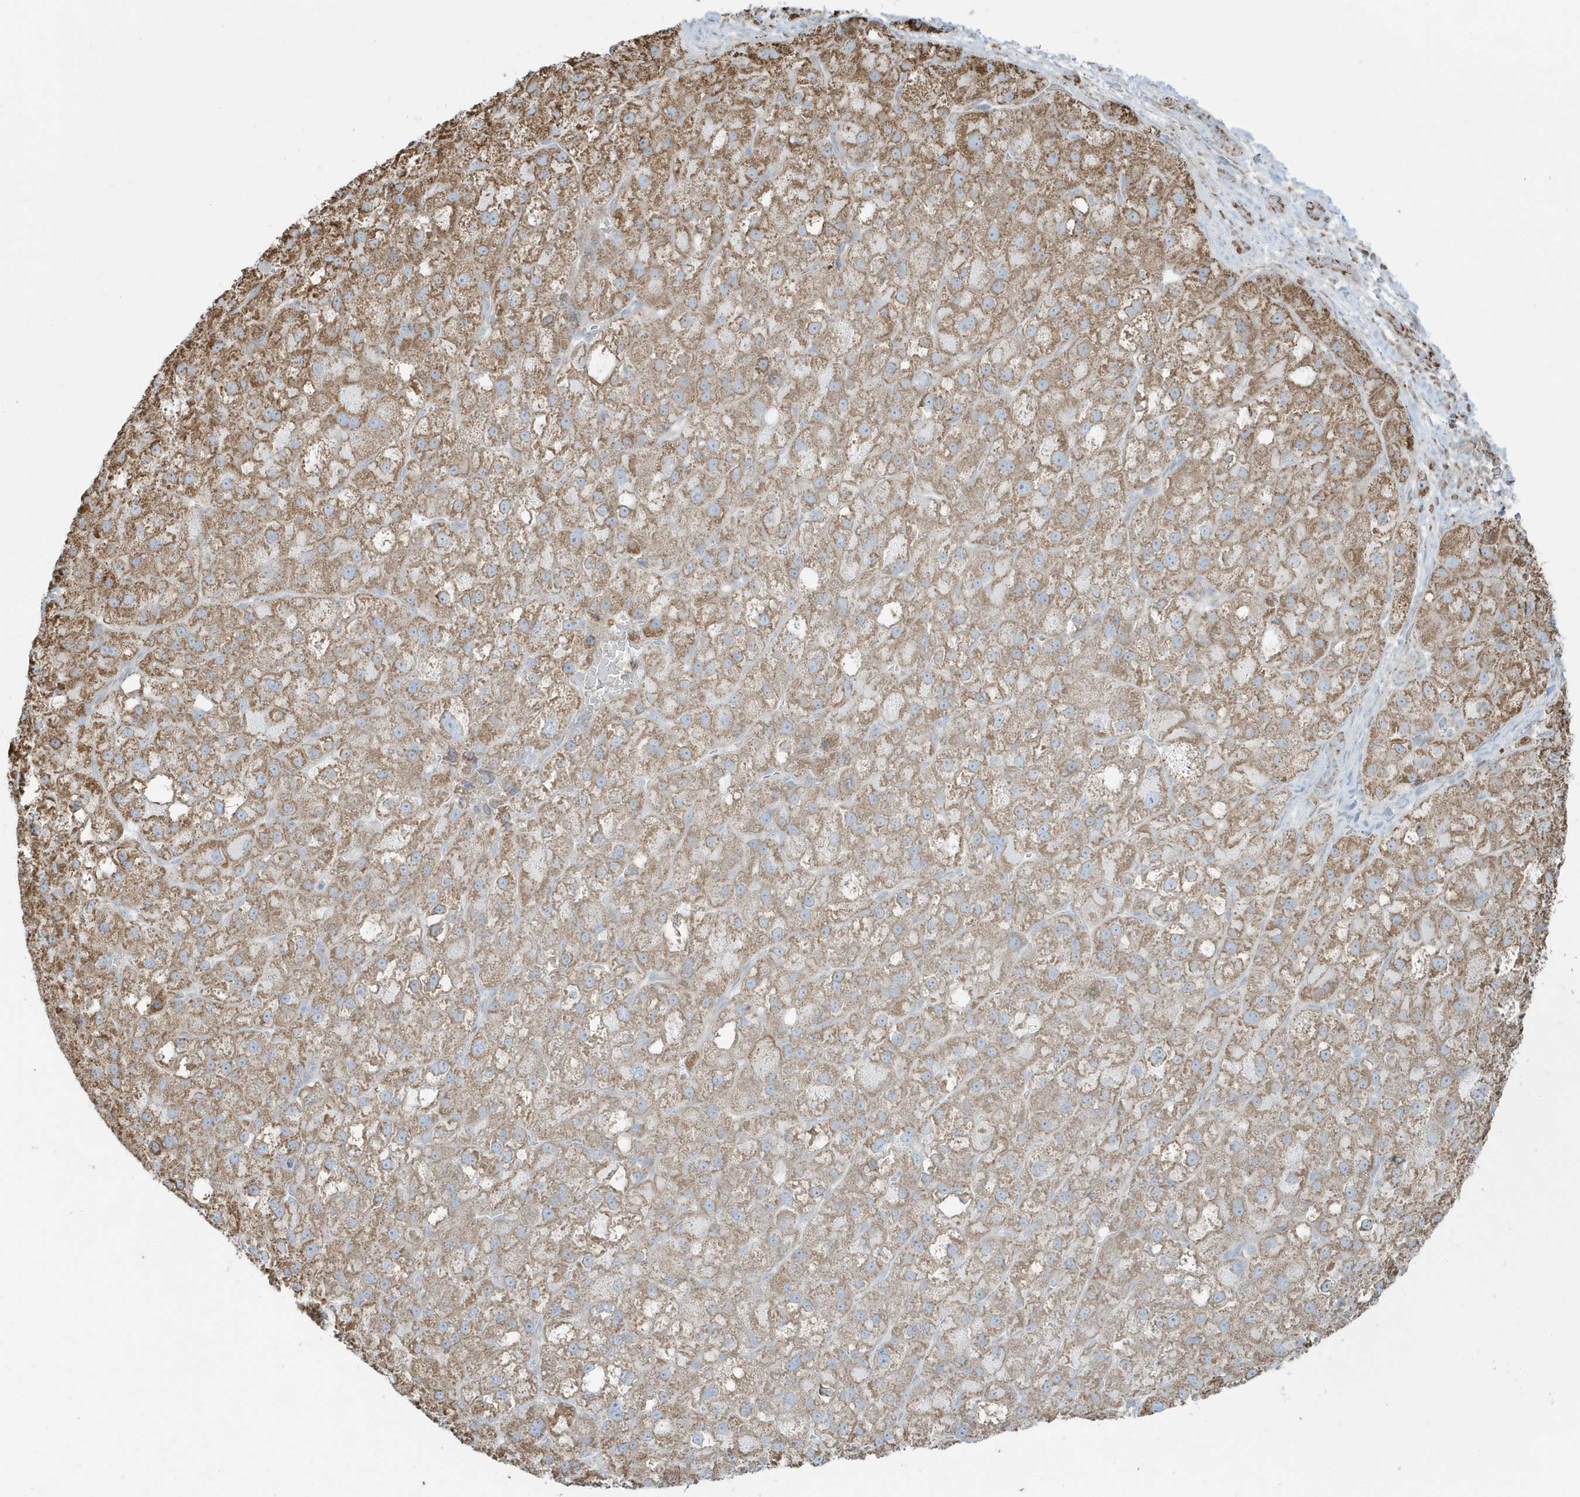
{"staining": {"intensity": "moderate", "quantity": ">75%", "location": "cytoplasmic/membranous"}, "tissue": "liver cancer", "cell_type": "Tumor cells", "image_type": "cancer", "snomed": [{"axis": "morphology", "description": "Carcinoma, Hepatocellular, NOS"}, {"axis": "topography", "description": "Liver"}], "caption": "Liver hepatocellular carcinoma tissue displays moderate cytoplasmic/membranous expression in approximately >75% of tumor cells (brown staining indicates protein expression, while blue staining denotes nuclei).", "gene": "RAB11FIP3", "patient": {"sex": "male", "age": 57}}